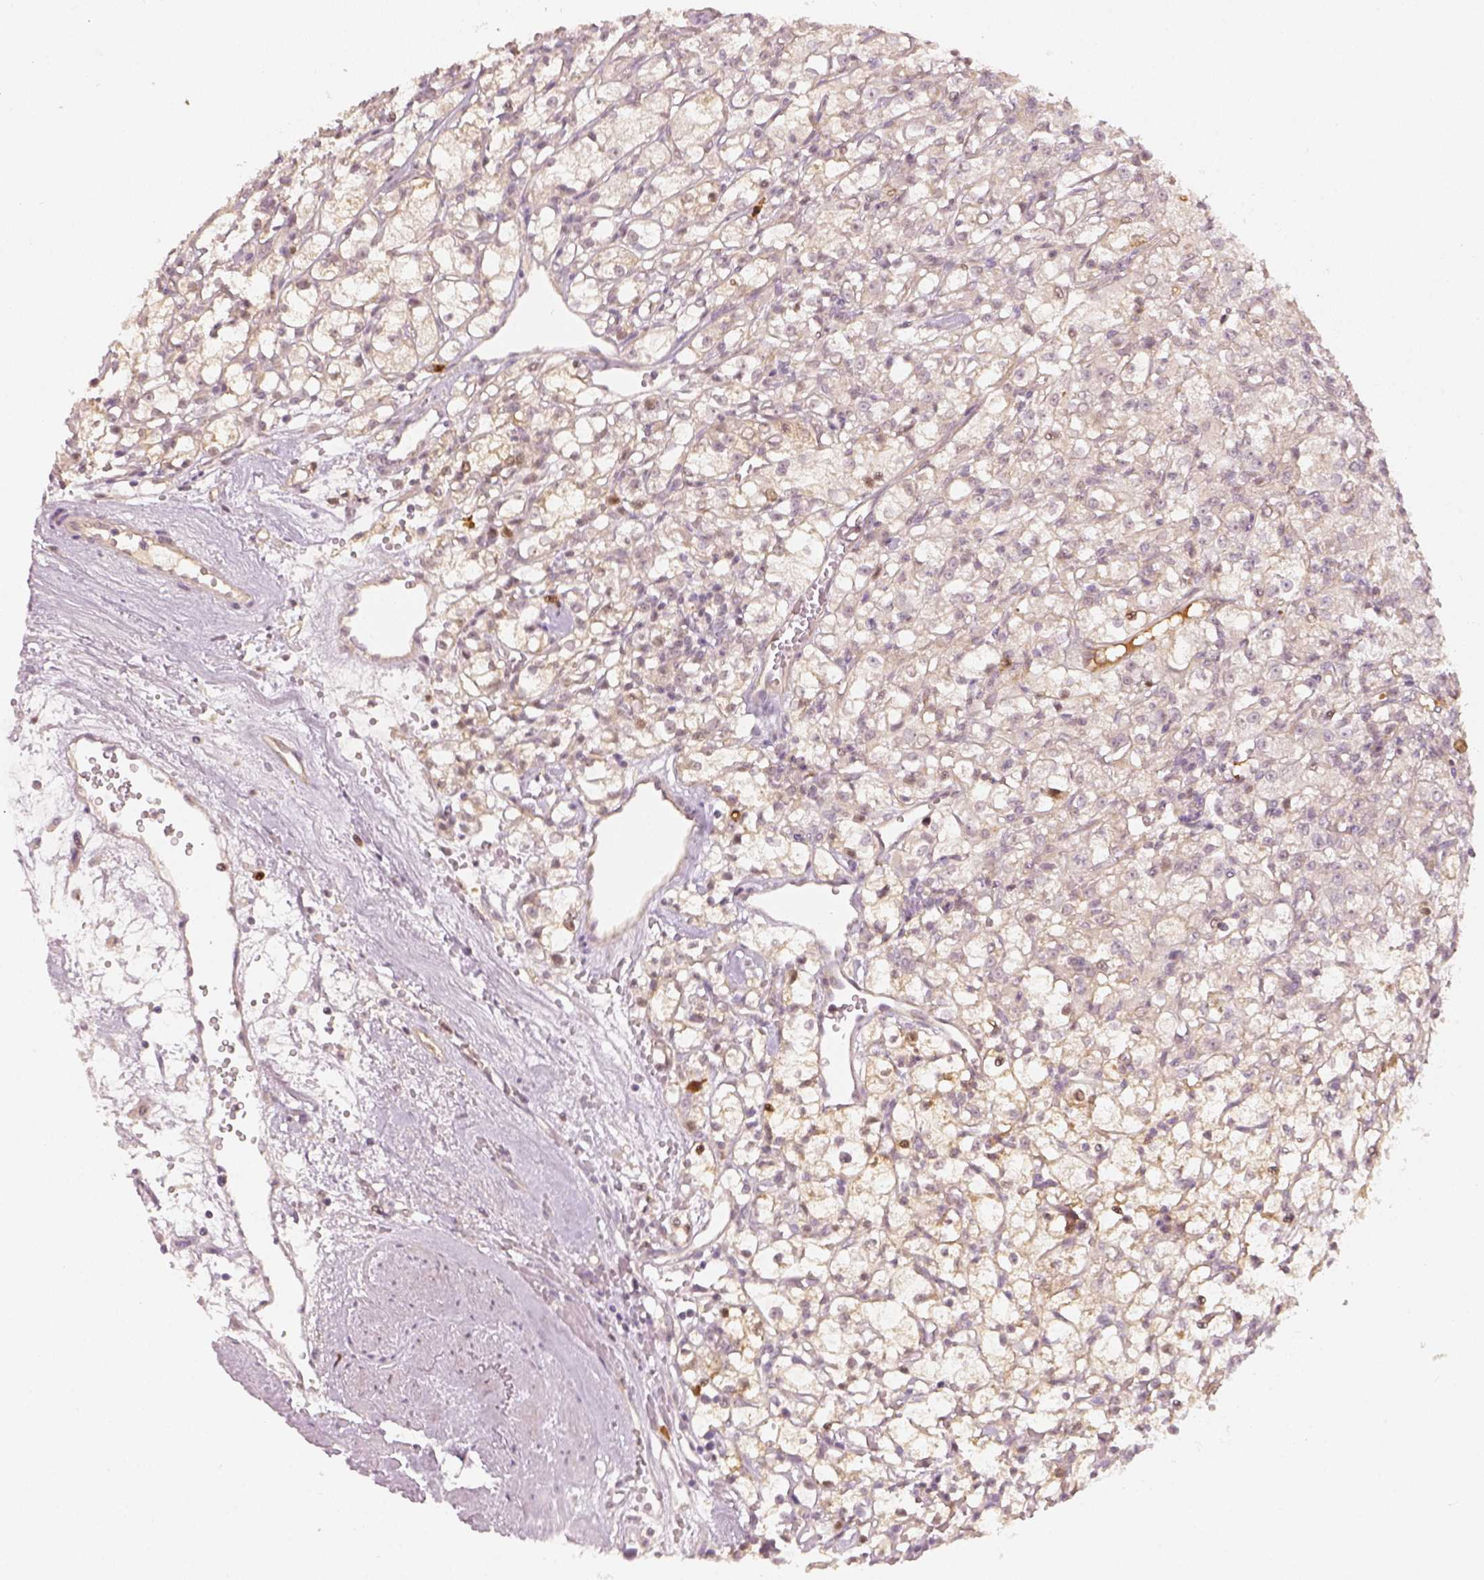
{"staining": {"intensity": "negative", "quantity": "none", "location": "none"}, "tissue": "renal cancer", "cell_type": "Tumor cells", "image_type": "cancer", "snomed": [{"axis": "morphology", "description": "Adenocarcinoma, NOS"}, {"axis": "topography", "description": "Kidney"}], "caption": "Immunohistochemistry photomicrograph of human renal cancer stained for a protein (brown), which displays no staining in tumor cells. (Immunohistochemistry (ihc), brightfield microscopy, high magnification).", "gene": "EAF2", "patient": {"sex": "female", "age": 59}}